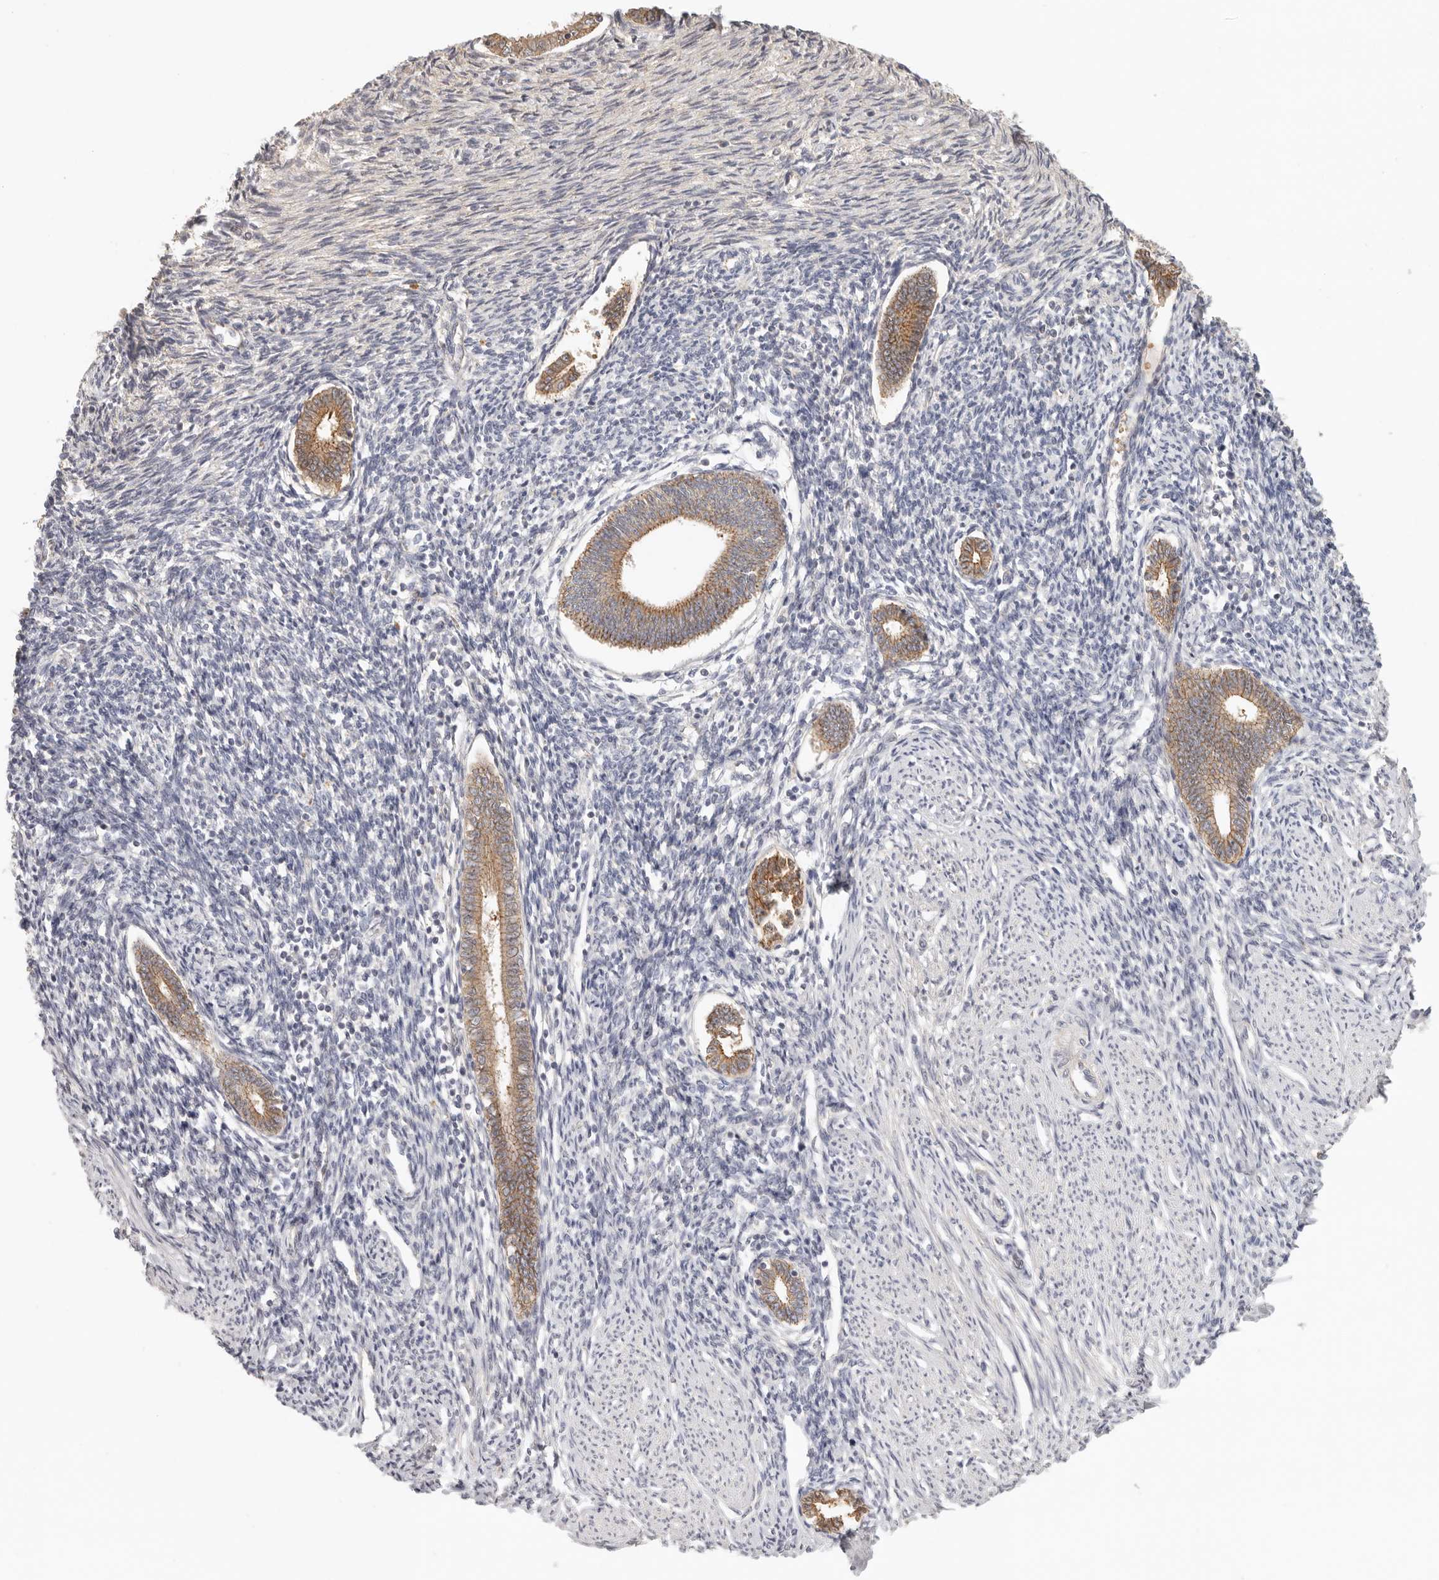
{"staining": {"intensity": "negative", "quantity": "none", "location": "none"}, "tissue": "endometrium", "cell_type": "Cells in endometrial stroma", "image_type": "normal", "snomed": [{"axis": "morphology", "description": "Normal tissue, NOS"}, {"axis": "topography", "description": "Endometrium"}], "caption": "Immunohistochemical staining of benign endometrium reveals no significant staining in cells in endometrial stroma.", "gene": "ANXA9", "patient": {"sex": "female", "age": 56}}